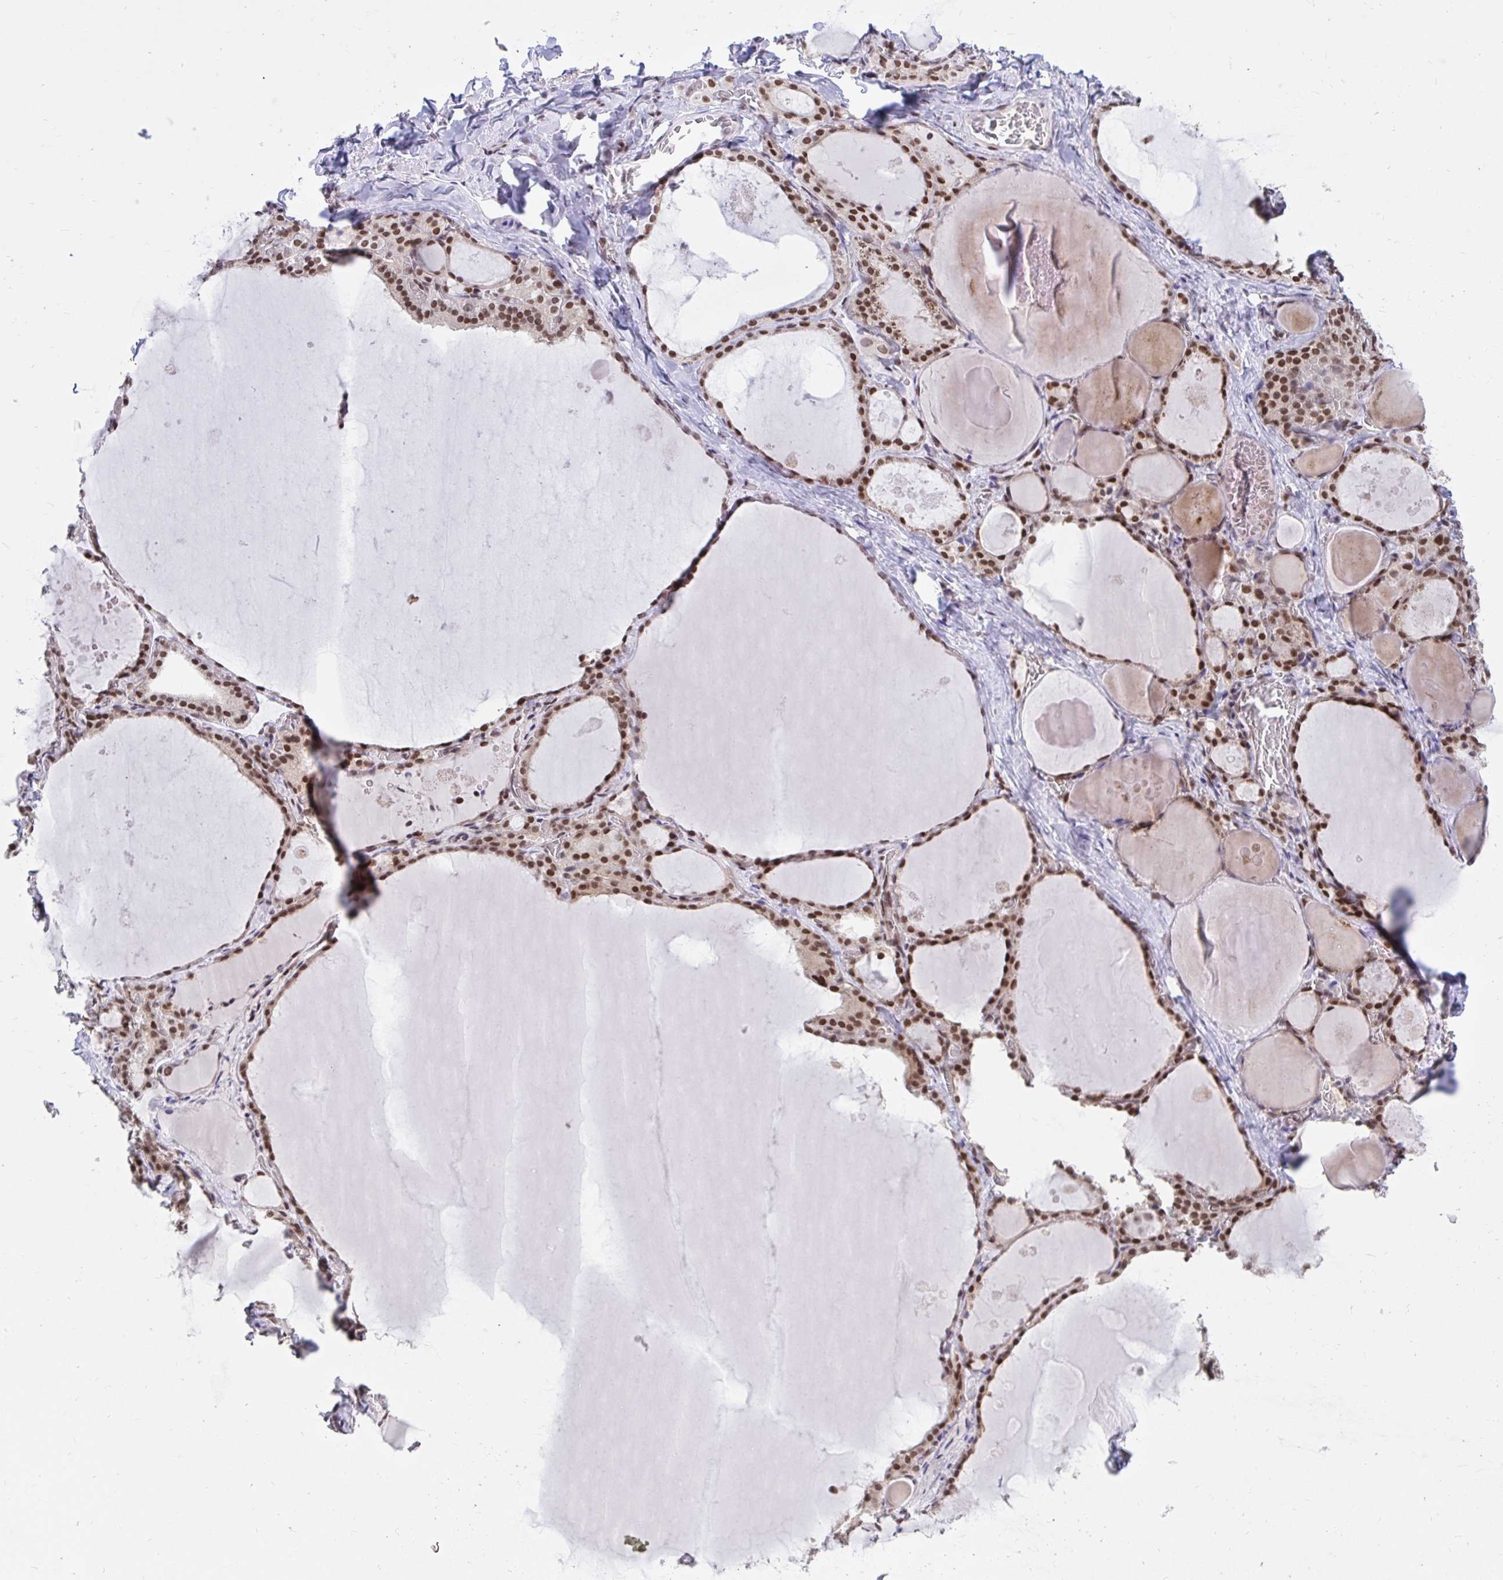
{"staining": {"intensity": "strong", "quantity": ">75%", "location": "nuclear"}, "tissue": "thyroid gland", "cell_type": "Glandular cells", "image_type": "normal", "snomed": [{"axis": "morphology", "description": "Normal tissue, NOS"}, {"axis": "topography", "description": "Thyroid gland"}], "caption": "Immunohistochemistry (DAB) staining of unremarkable thyroid gland shows strong nuclear protein positivity in about >75% of glandular cells. The protein of interest is stained brown, and the nuclei are stained in blue (DAB IHC with brightfield microscopy, high magnification).", "gene": "PHF10", "patient": {"sex": "male", "age": 56}}